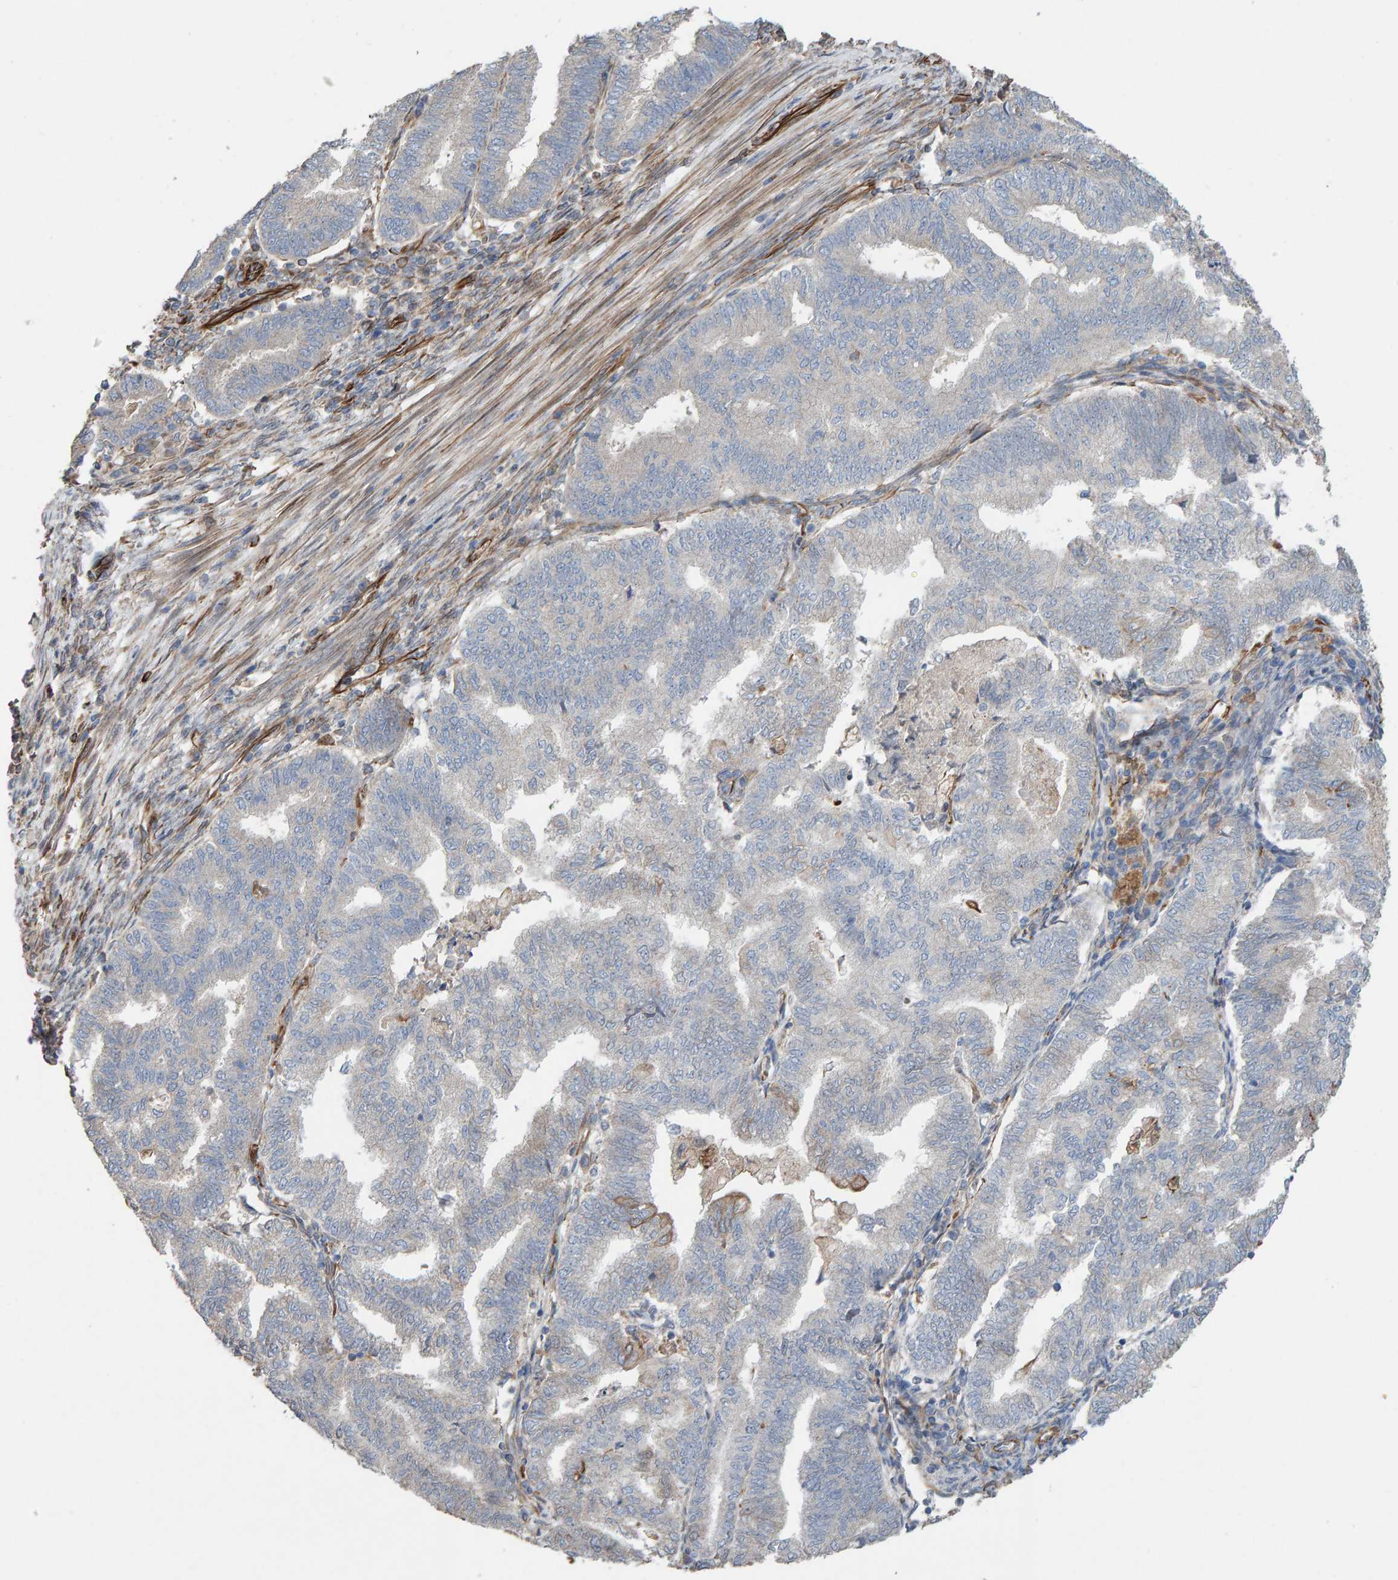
{"staining": {"intensity": "weak", "quantity": "<25%", "location": "cytoplasmic/membranous"}, "tissue": "endometrial cancer", "cell_type": "Tumor cells", "image_type": "cancer", "snomed": [{"axis": "morphology", "description": "Polyp, NOS"}, {"axis": "morphology", "description": "Adenocarcinoma, NOS"}, {"axis": "morphology", "description": "Adenoma, NOS"}, {"axis": "topography", "description": "Endometrium"}], "caption": "Immunohistochemistry image of endometrial cancer (adenocarcinoma) stained for a protein (brown), which shows no expression in tumor cells.", "gene": "ZNF347", "patient": {"sex": "female", "age": 79}}